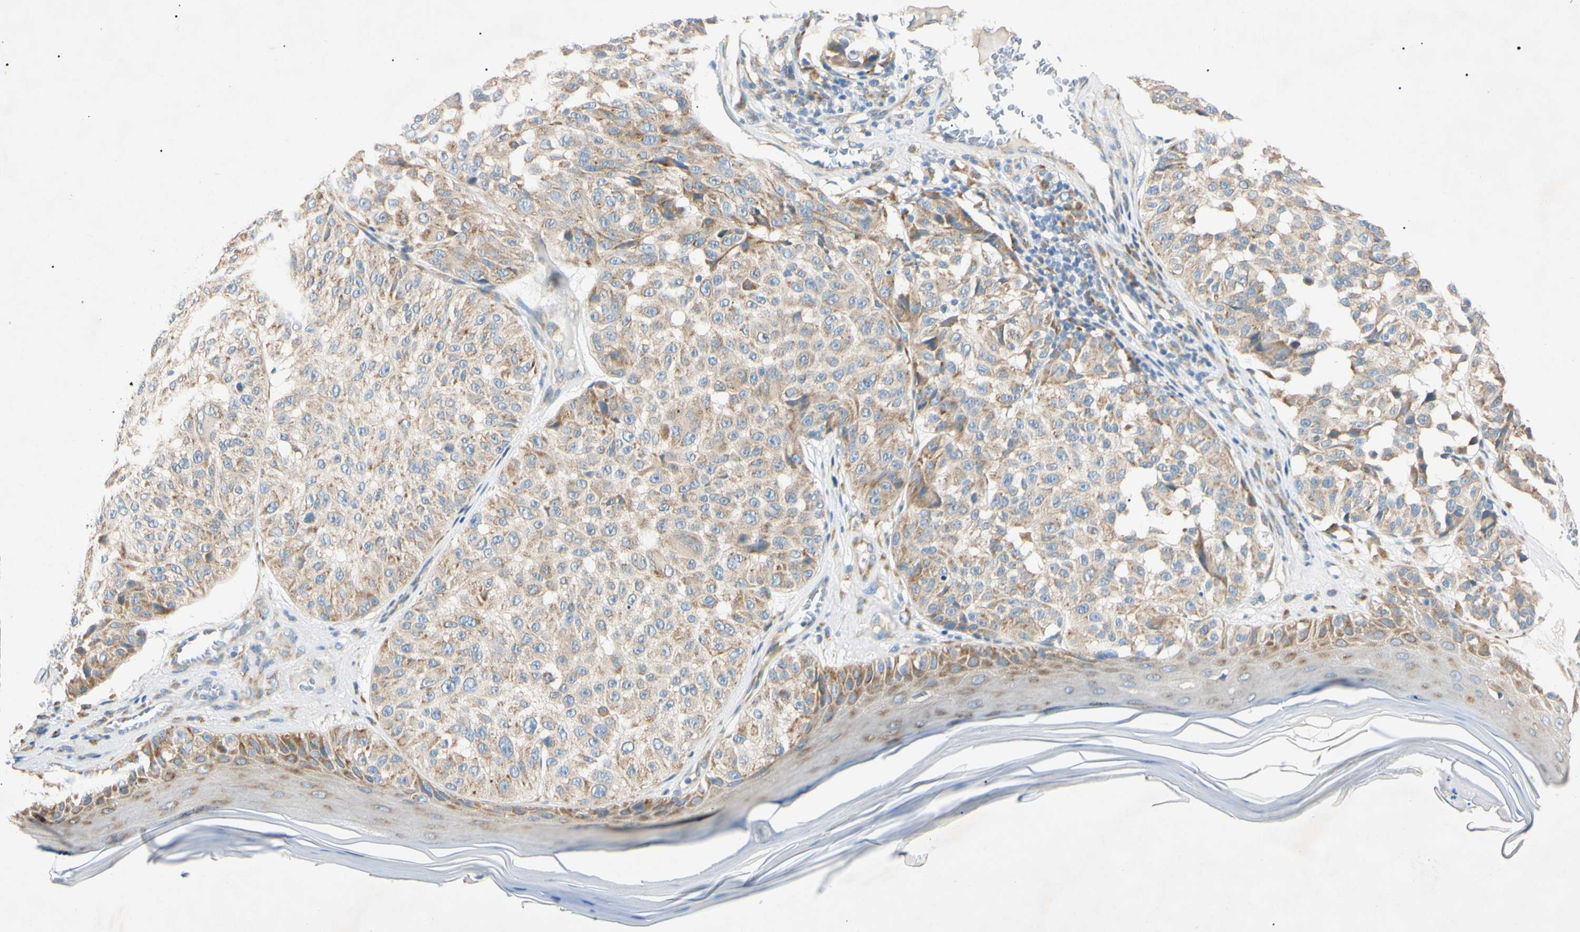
{"staining": {"intensity": "moderate", "quantity": ">75%", "location": "cytoplasmic/membranous"}, "tissue": "melanoma", "cell_type": "Tumor cells", "image_type": "cancer", "snomed": [{"axis": "morphology", "description": "Malignant melanoma, NOS"}, {"axis": "topography", "description": "Skin"}], "caption": "Immunohistochemical staining of human melanoma demonstrates medium levels of moderate cytoplasmic/membranous expression in approximately >75% of tumor cells.", "gene": "DNAJB12", "patient": {"sex": "female", "age": 46}}